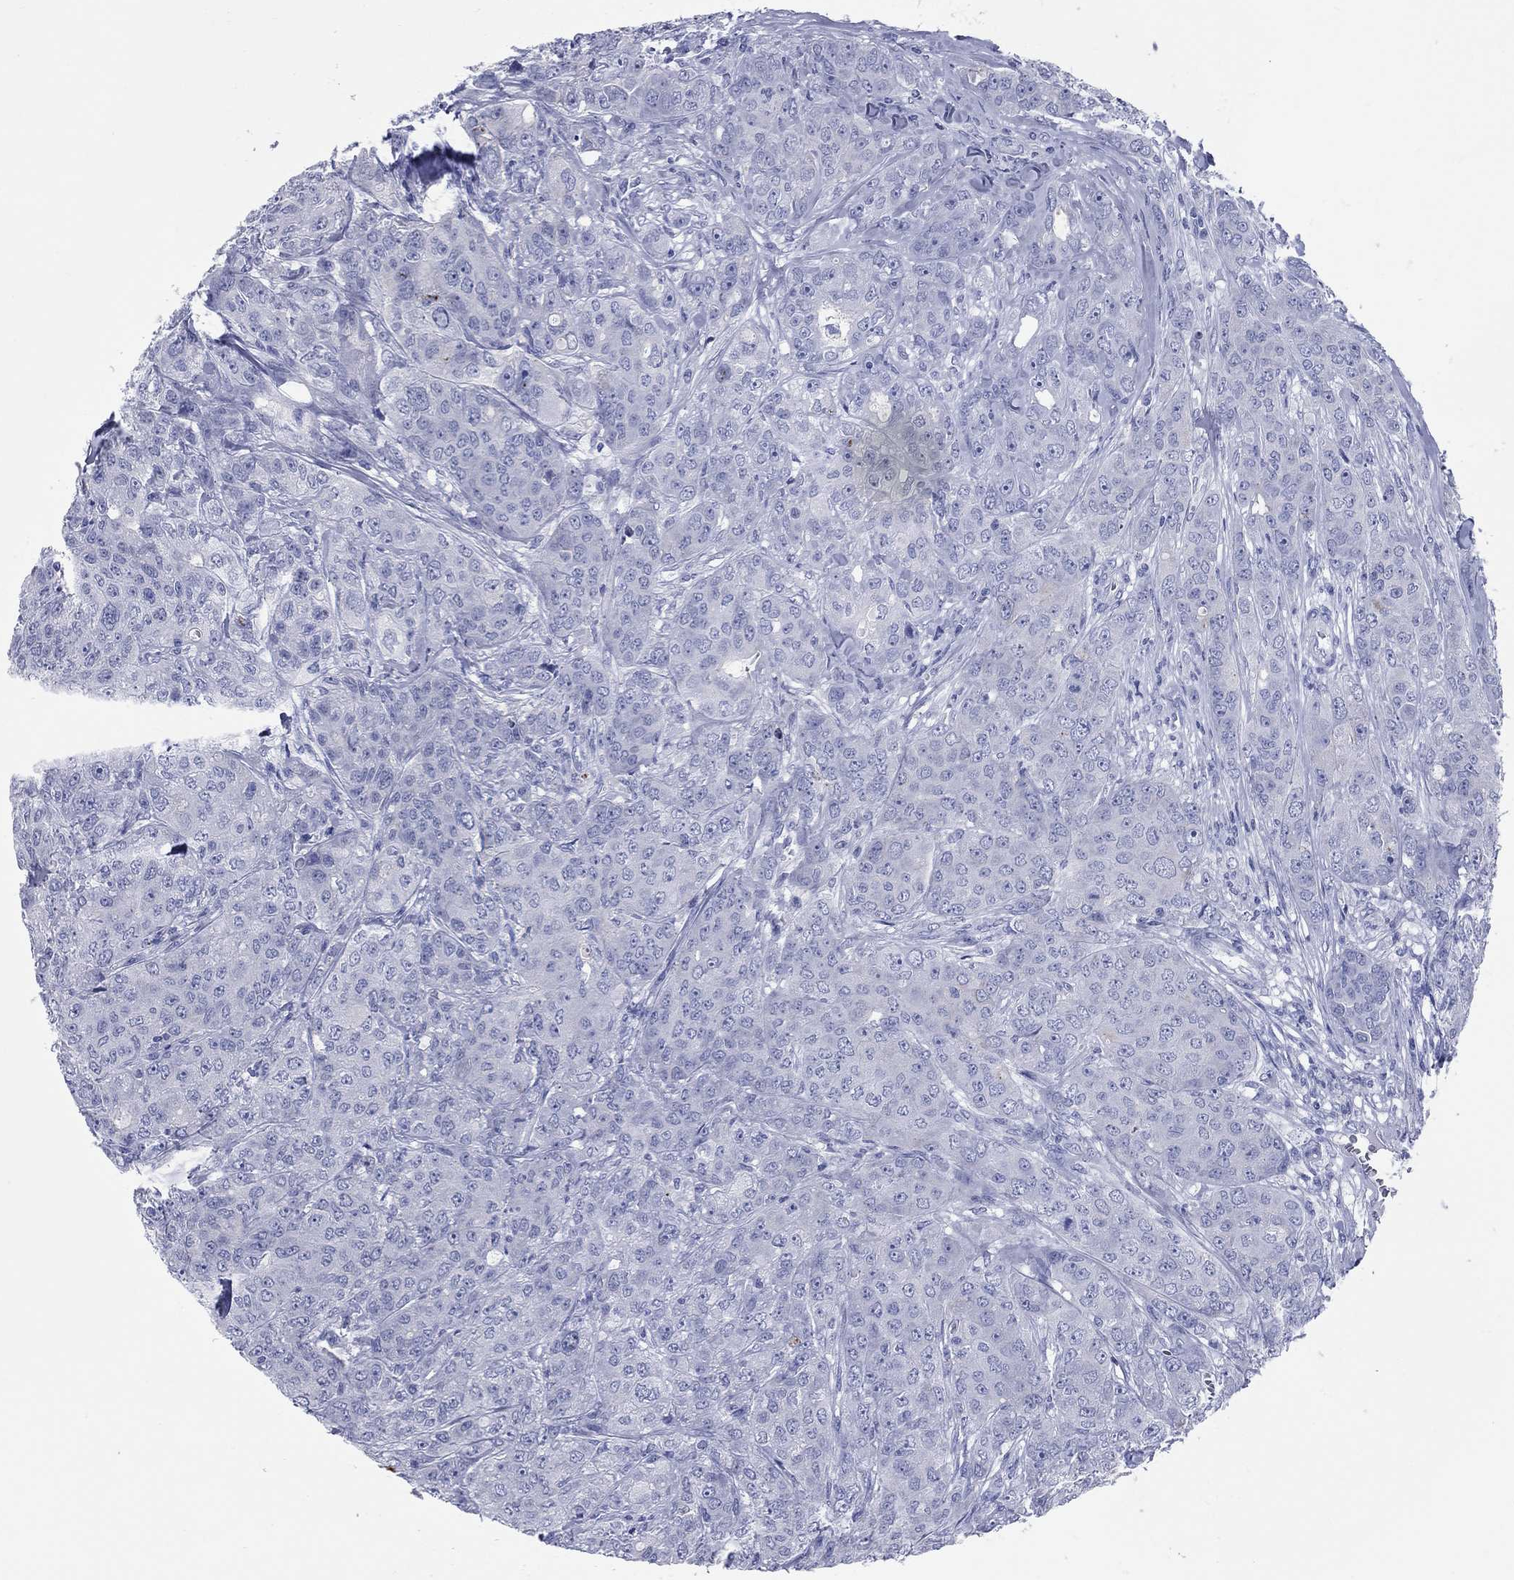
{"staining": {"intensity": "negative", "quantity": "none", "location": "none"}, "tissue": "breast cancer", "cell_type": "Tumor cells", "image_type": "cancer", "snomed": [{"axis": "morphology", "description": "Duct carcinoma"}, {"axis": "topography", "description": "Breast"}], "caption": "This is an immunohistochemistry photomicrograph of human infiltrating ductal carcinoma (breast). There is no expression in tumor cells.", "gene": "CCNA1", "patient": {"sex": "female", "age": 43}}